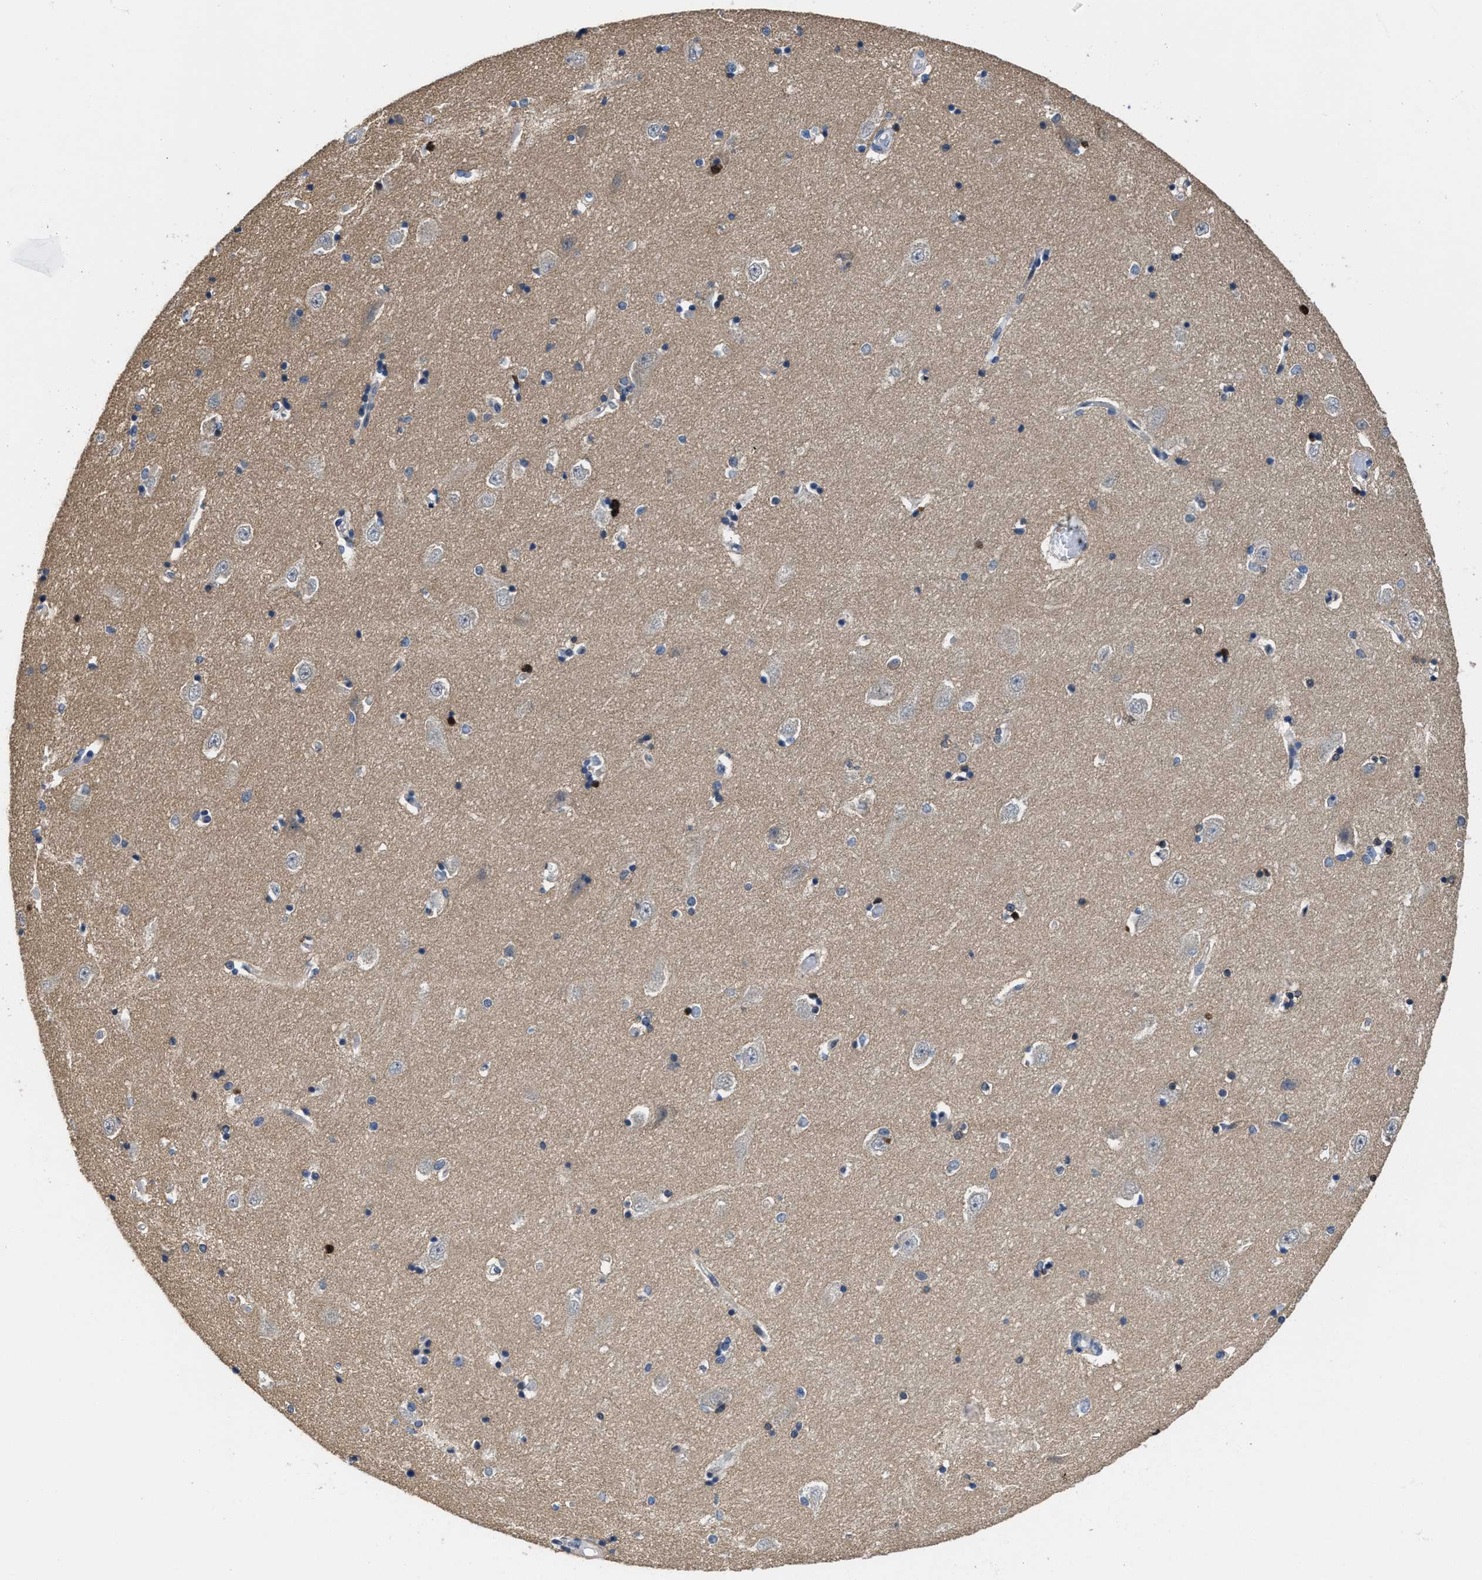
{"staining": {"intensity": "moderate", "quantity": "<25%", "location": "nuclear"}, "tissue": "hippocampus", "cell_type": "Glial cells", "image_type": "normal", "snomed": [{"axis": "morphology", "description": "Normal tissue, NOS"}, {"axis": "topography", "description": "Hippocampus"}], "caption": "Benign hippocampus was stained to show a protein in brown. There is low levels of moderate nuclear staining in about <25% of glial cells.", "gene": "ZNF20", "patient": {"sex": "male", "age": 45}}